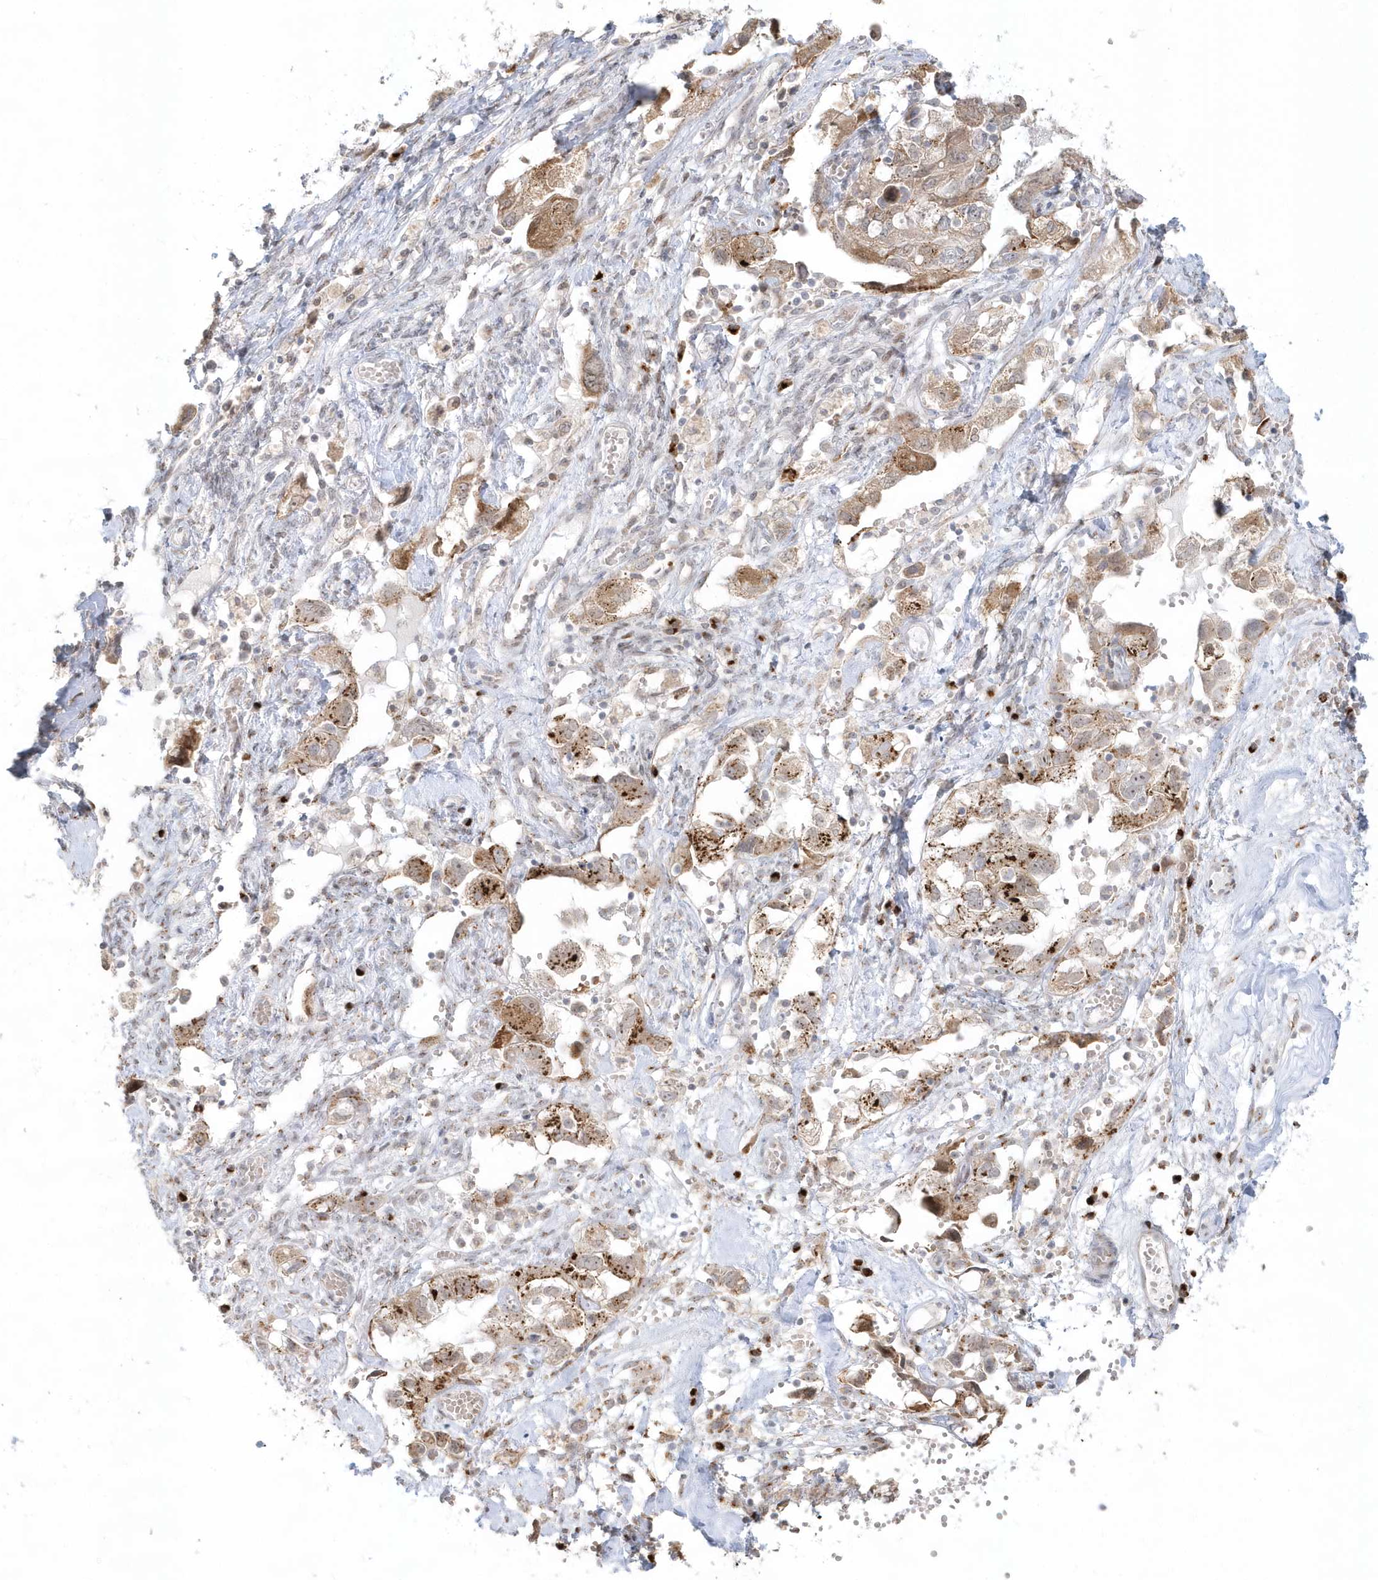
{"staining": {"intensity": "moderate", "quantity": ">75%", "location": "cytoplasmic/membranous"}, "tissue": "ovarian cancer", "cell_type": "Tumor cells", "image_type": "cancer", "snomed": [{"axis": "morphology", "description": "Carcinoma, NOS"}, {"axis": "morphology", "description": "Cystadenocarcinoma, serous, NOS"}, {"axis": "topography", "description": "Ovary"}], "caption": "Ovarian cancer (carcinoma) was stained to show a protein in brown. There is medium levels of moderate cytoplasmic/membranous expression in approximately >75% of tumor cells. (brown staining indicates protein expression, while blue staining denotes nuclei).", "gene": "DHFR", "patient": {"sex": "female", "age": 69}}